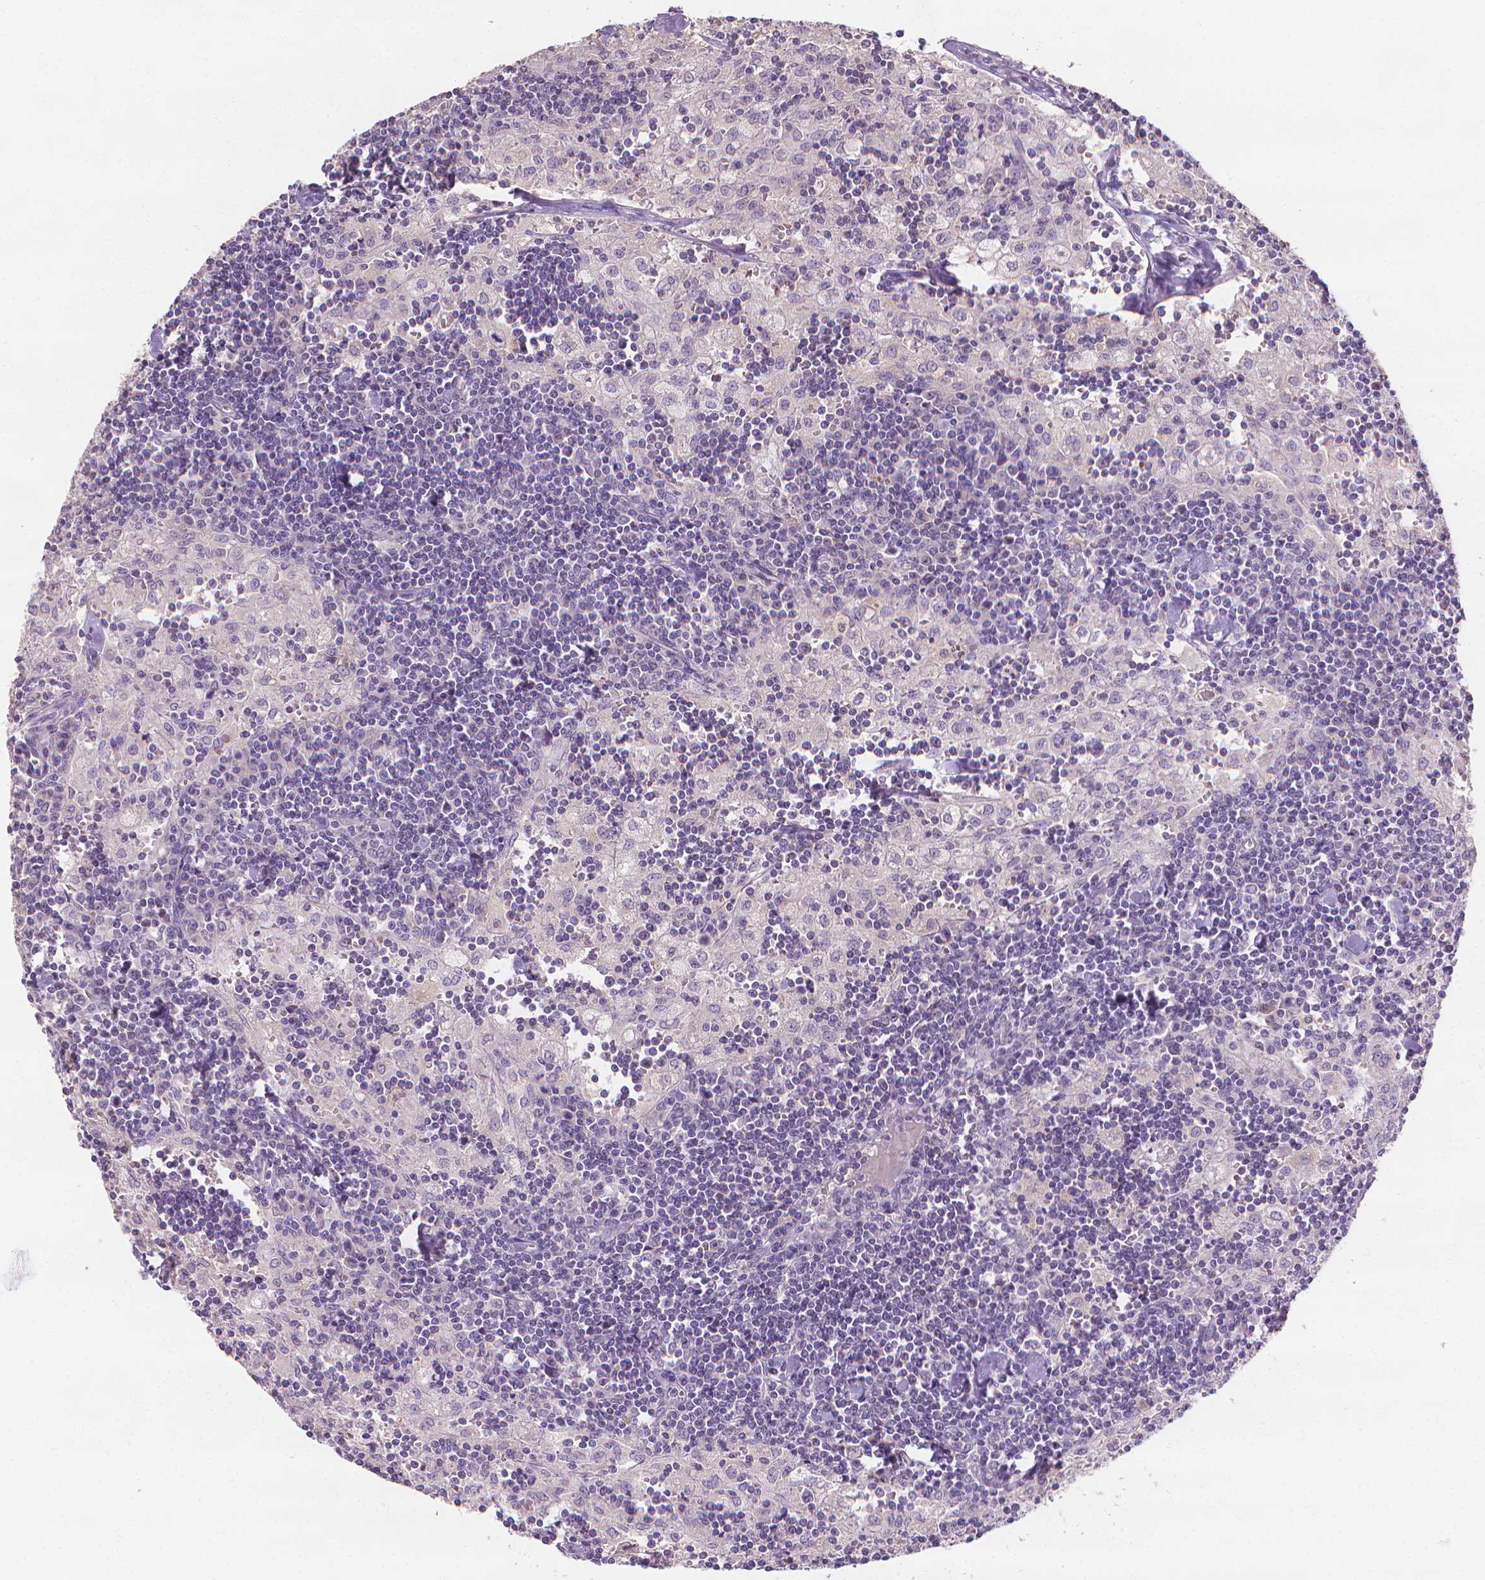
{"staining": {"intensity": "negative", "quantity": "none", "location": "none"}, "tissue": "lymph node", "cell_type": "Germinal center cells", "image_type": "normal", "snomed": [{"axis": "morphology", "description": "Normal tissue, NOS"}, {"axis": "topography", "description": "Lymph node"}], "caption": "Photomicrograph shows no significant protein staining in germinal center cells of unremarkable lymph node.", "gene": "FASN", "patient": {"sex": "male", "age": 55}}